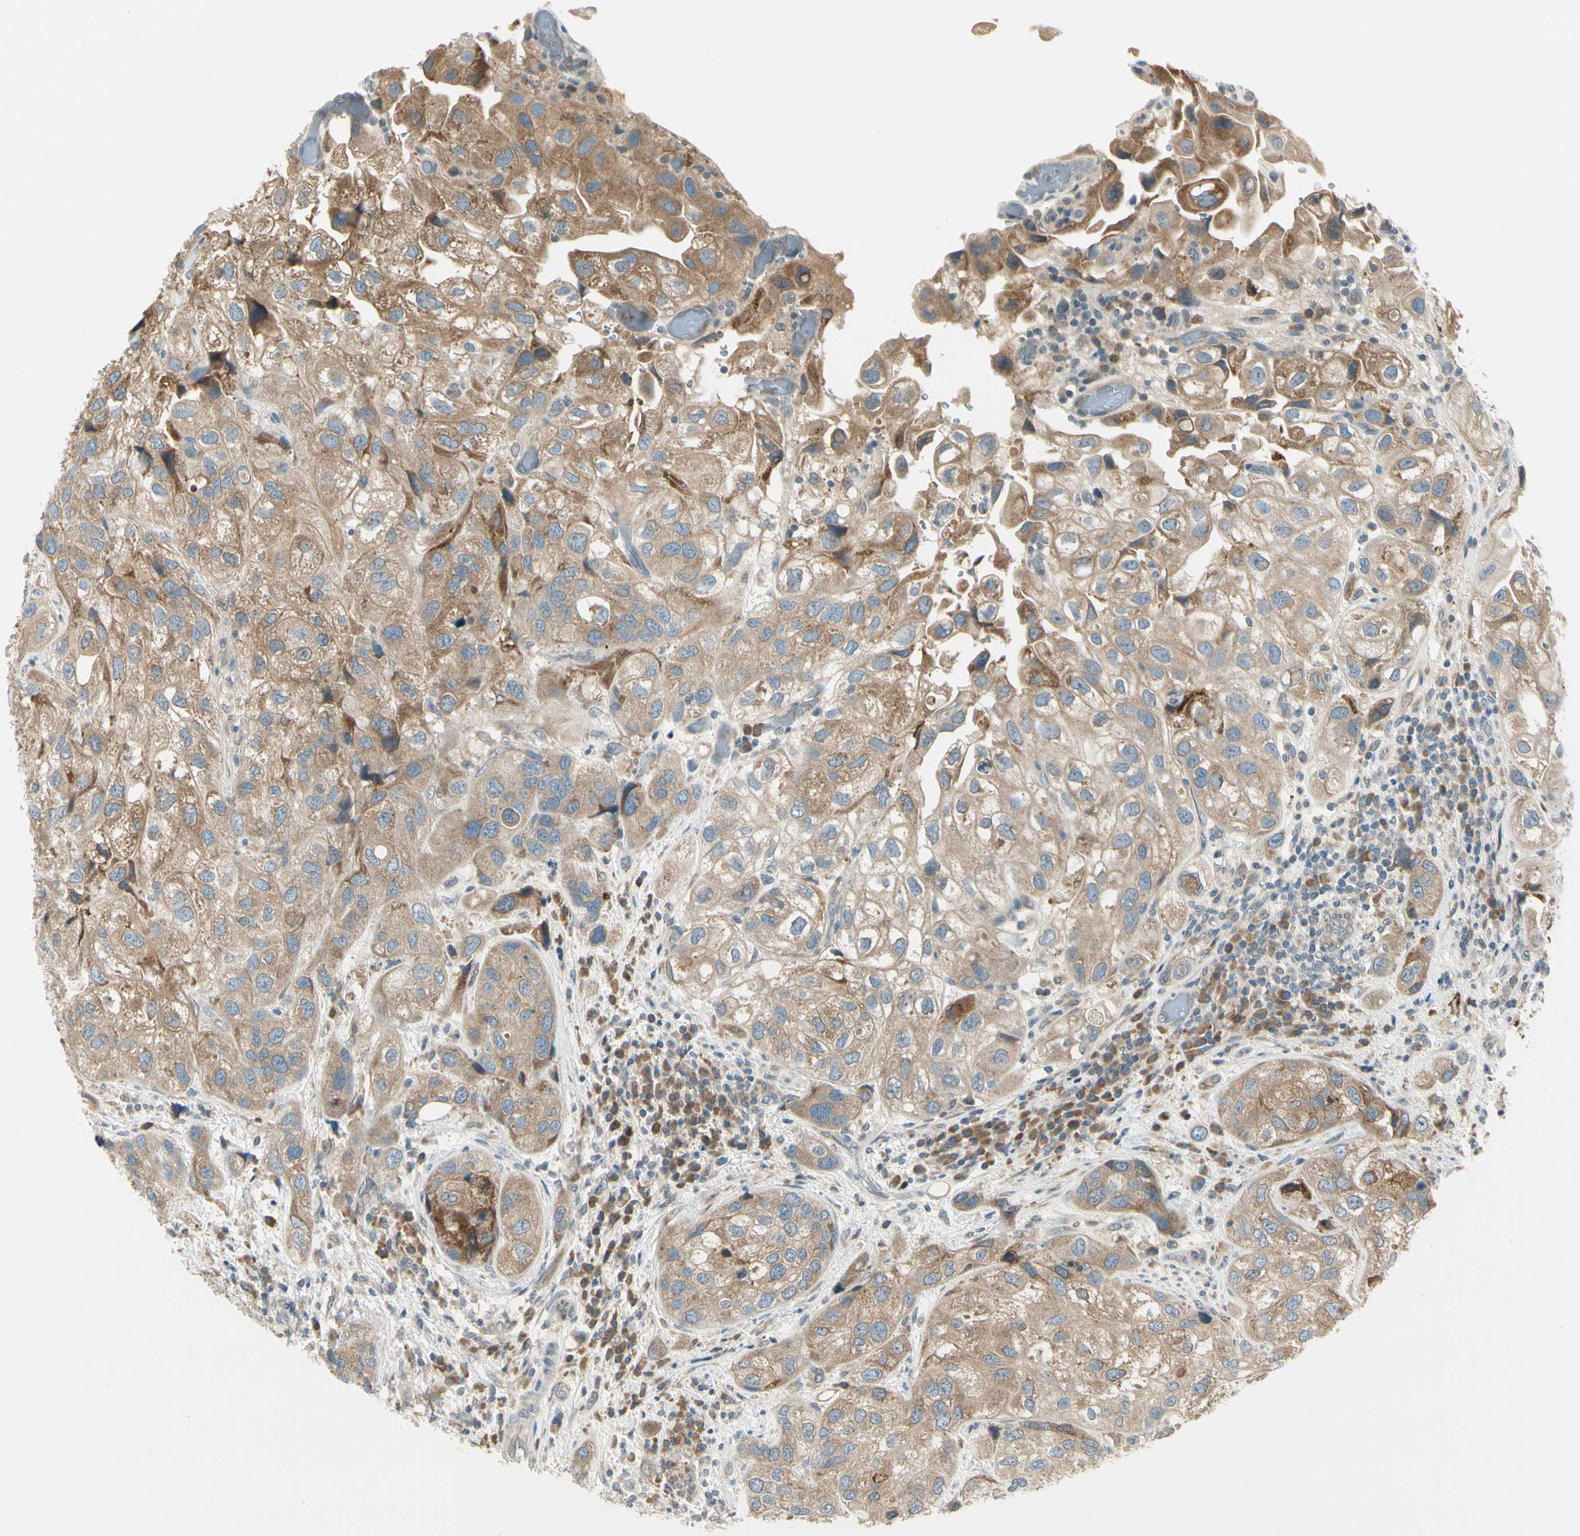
{"staining": {"intensity": "moderate", "quantity": ">75%", "location": "cytoplasmic/membranous"}, "tissue": "urothelial cancer", "cell_type": "Tumor cells", "image_type": "cancer", "snomed": [{"axis": "morphology", "description": "Urothelial carcinoma, High grade"}, {"axis": "topography", "description": "Urinary bladder"}], "caption": "About >75% of tumor cells in high-grade urothelial carcinoma exhibit moderate cytoplasmic/membranous protein staining as visualized by brown immunohistochemical staining.", "gene": "BNIP1", "patient": {"sex": "female", "age": 64}}